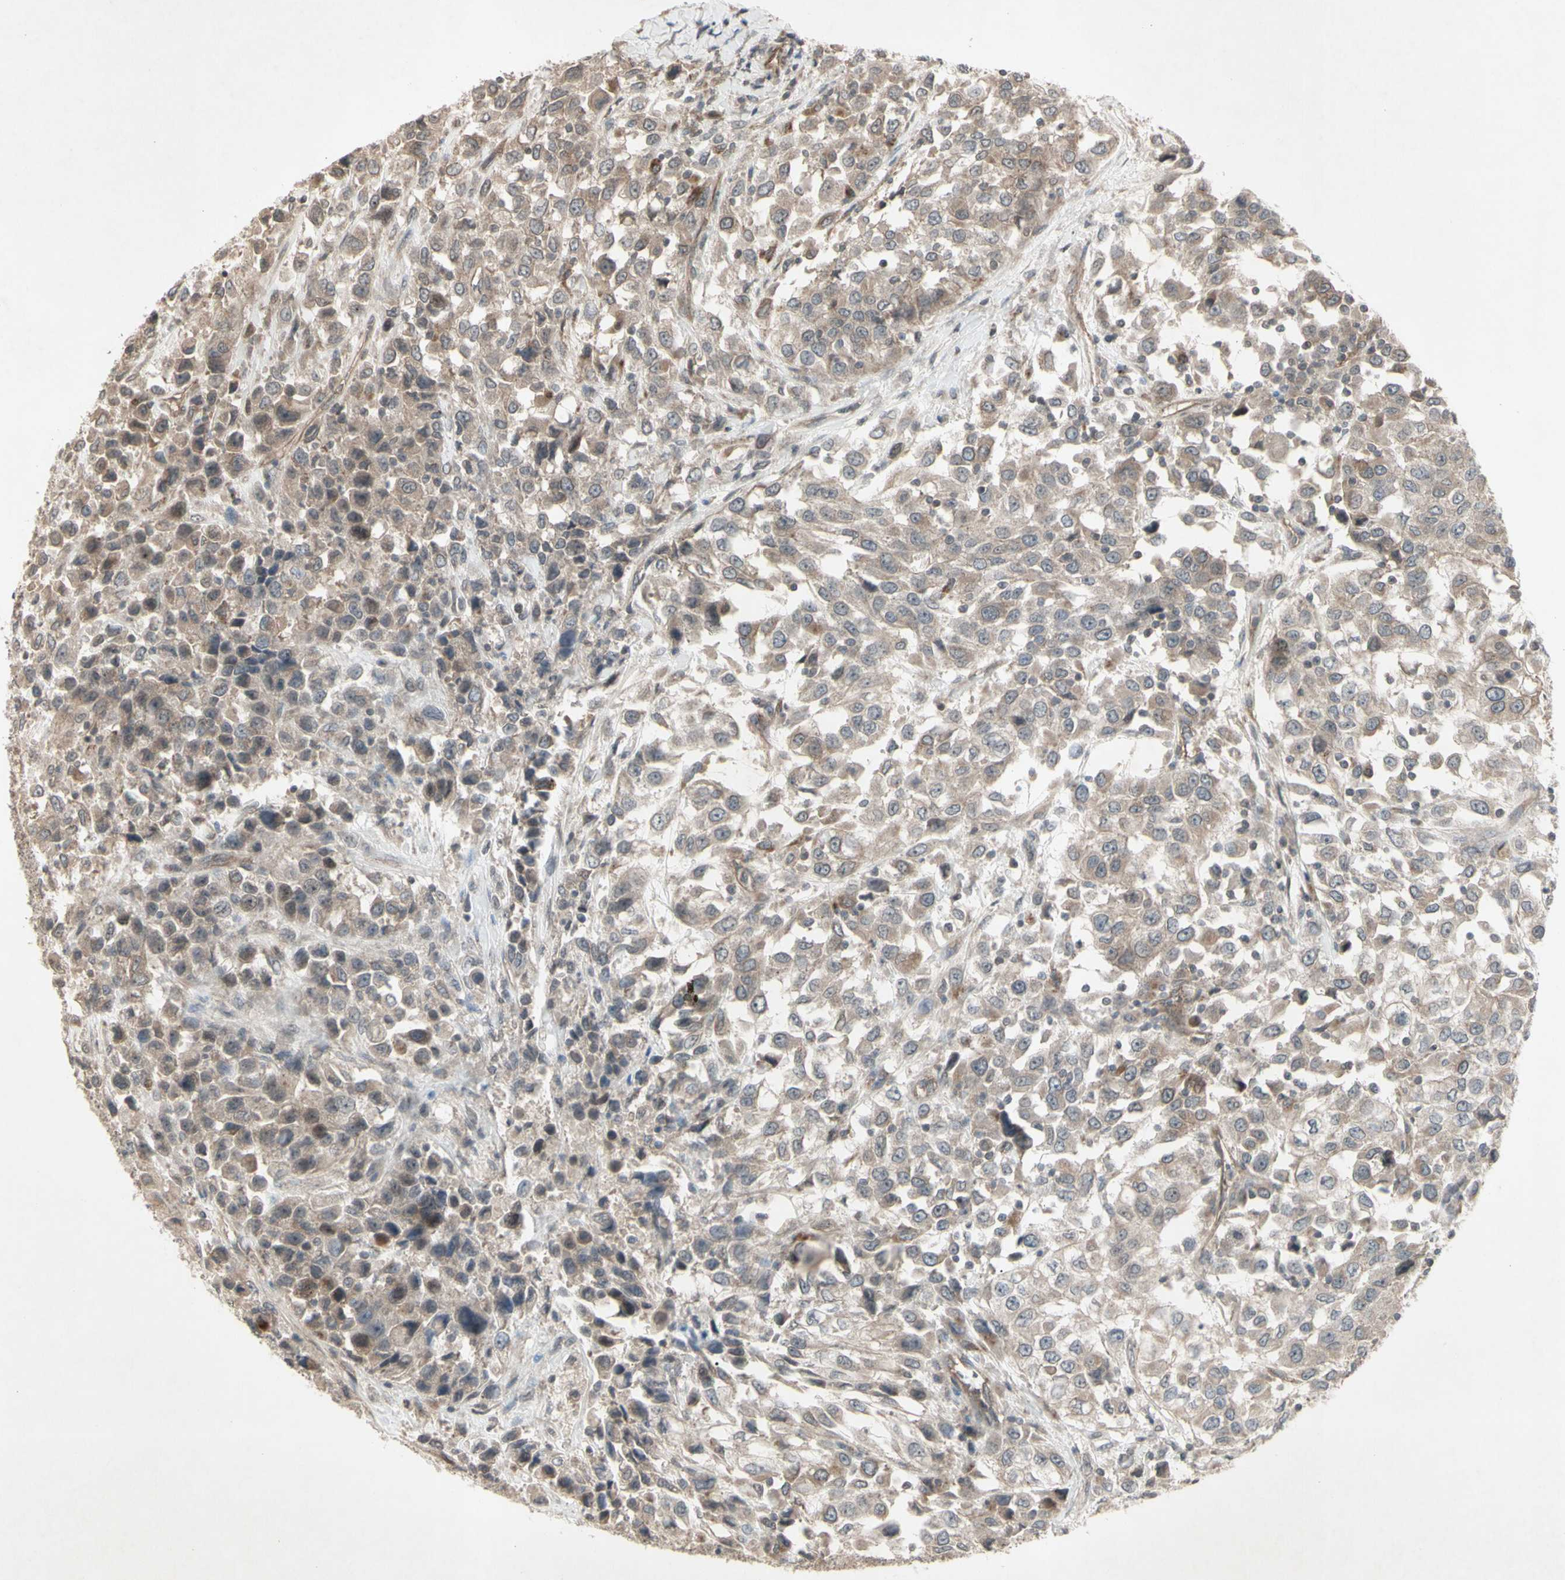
{"staining": {"intensity": "weak", "quantity": ">75%", "location": "cytoplasmic/membranous"}, "tissue": "urothelial cancer", "cell_type": "Tumor cells", "image_type": "cancer", "snomed": [{"axis": "morphology", "description": "Urothelial carcinoma, High grade"}, {"axis": "topography", "description": "Urinary bladder"}], "caption": "A brown stain shows weak cytoplasmic/membranous expression of a protein in human urothelial cancer tumor cells. (DAB (3,3'-diaminobenzidine) IHC with brightfield microscopy, high magnification).", "gene": "JAG1", "patient": {"sex": "female", "age": 80}}